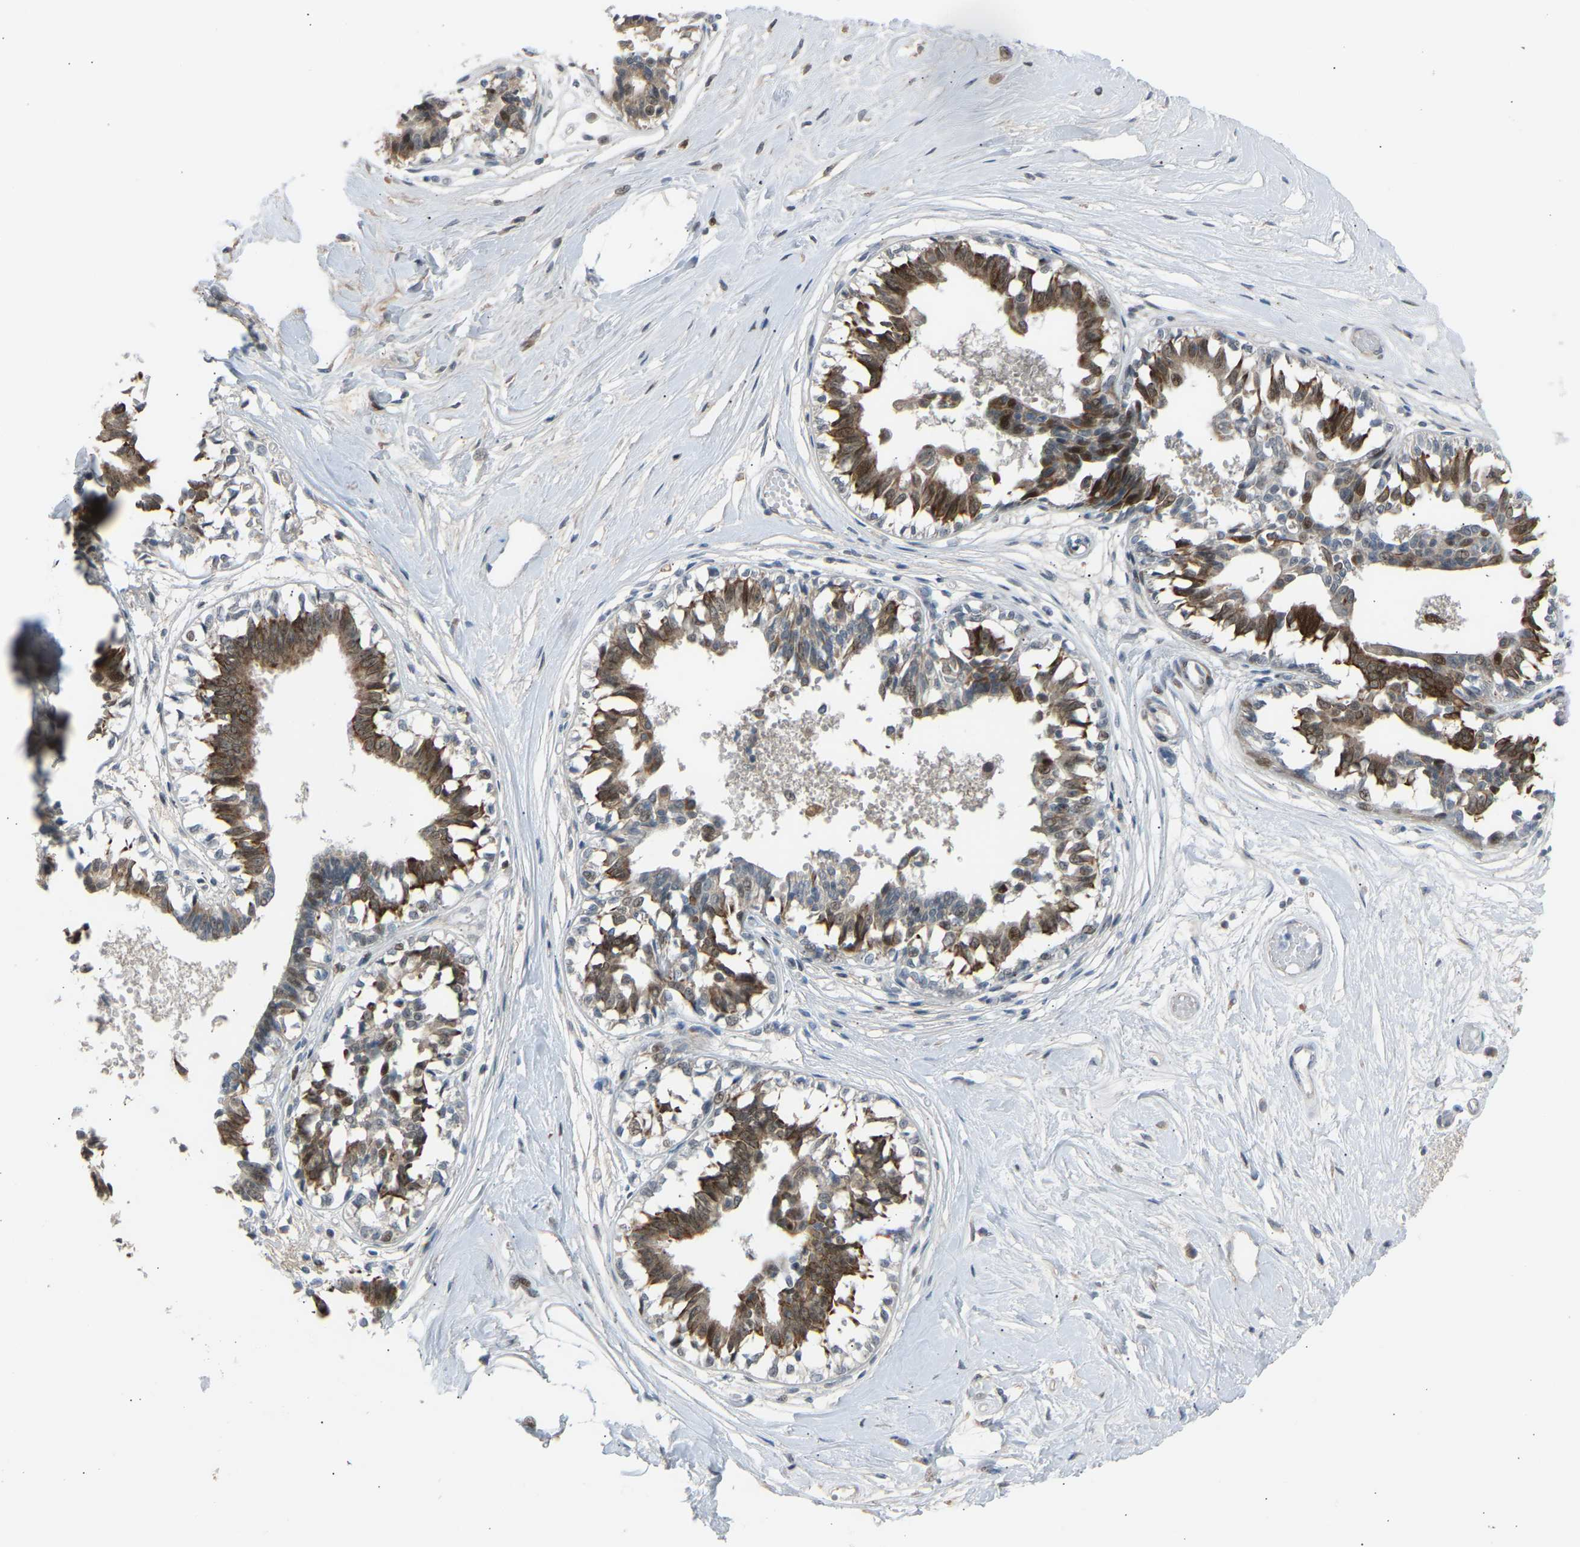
{"staining": {"intensity": "negative", "quantity": "none", "location": "none"}, "tissue": "breast", "cell_type": "Adipocytes", "image_type": "normal", "snomed": [{"axis": "morphology", "description": "Normal tissue, NOS"}, {"axis": "topography", "description": "Breast"}], "caption": "An immunohistochemistry histopathology image of normal breast is shown. There is no staining in adipocytes of breast.", "gene": "VPS41", "patient": {"sex": "female", "age": 45}}